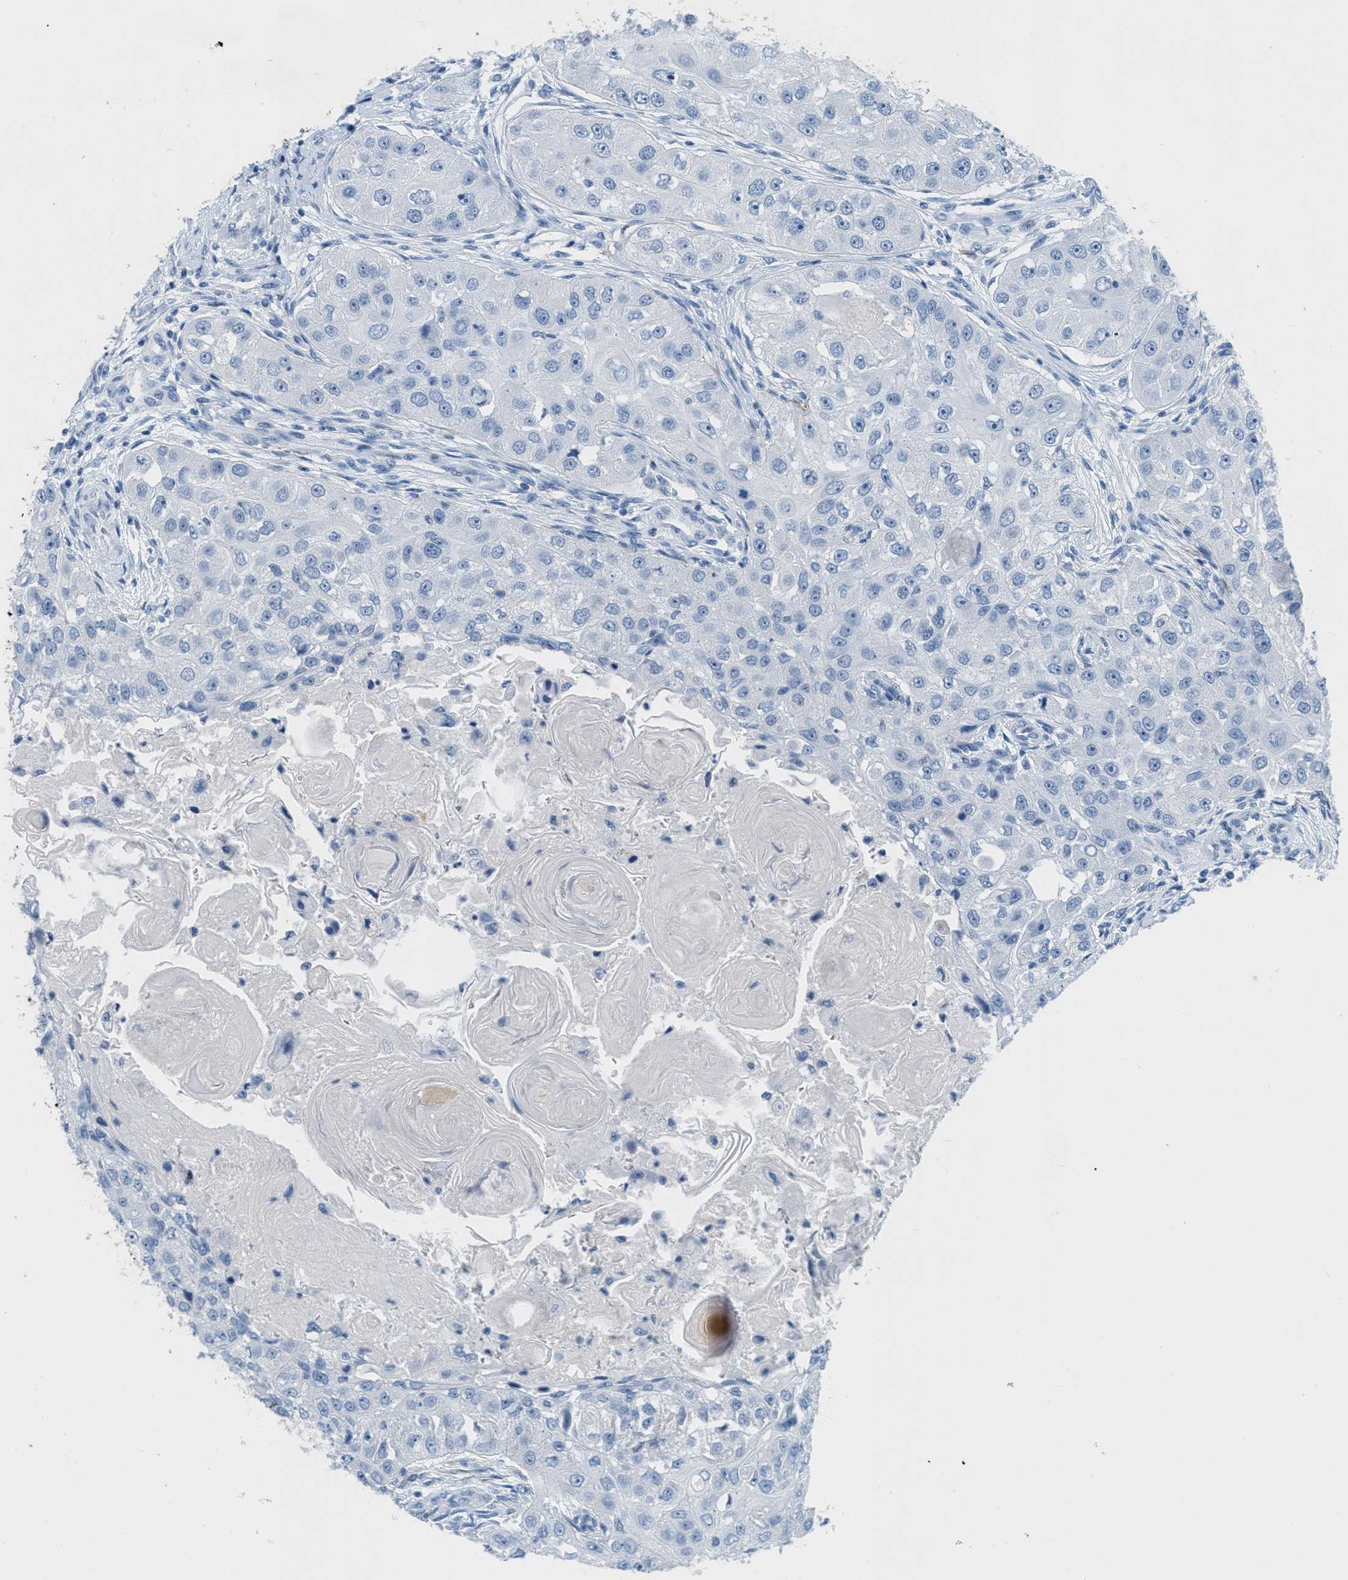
{"staining": {"intensity": "negative", "quantity": "none", "location": "none"}, "tissue": "head and neck cancer", "cell_type": "Tumor cells", "image_type": "cancer", "snomed": [{"axis": "morphology", "description": "Normal tissue, NOS"}, {"axis": "morphology", "description": "Squamous cell carcinoma, NOS"}, {"axis": "topography", "description": "Skeletal muscle"}, {"axis": "topography", "description": "Head-Neck"}], "caption": "Head and neck cancer stained for a protein using IHC exhibits no positivity tumor cells.", "gene": "GPM6A", "patient": {"sex": "male", "age": 51}}